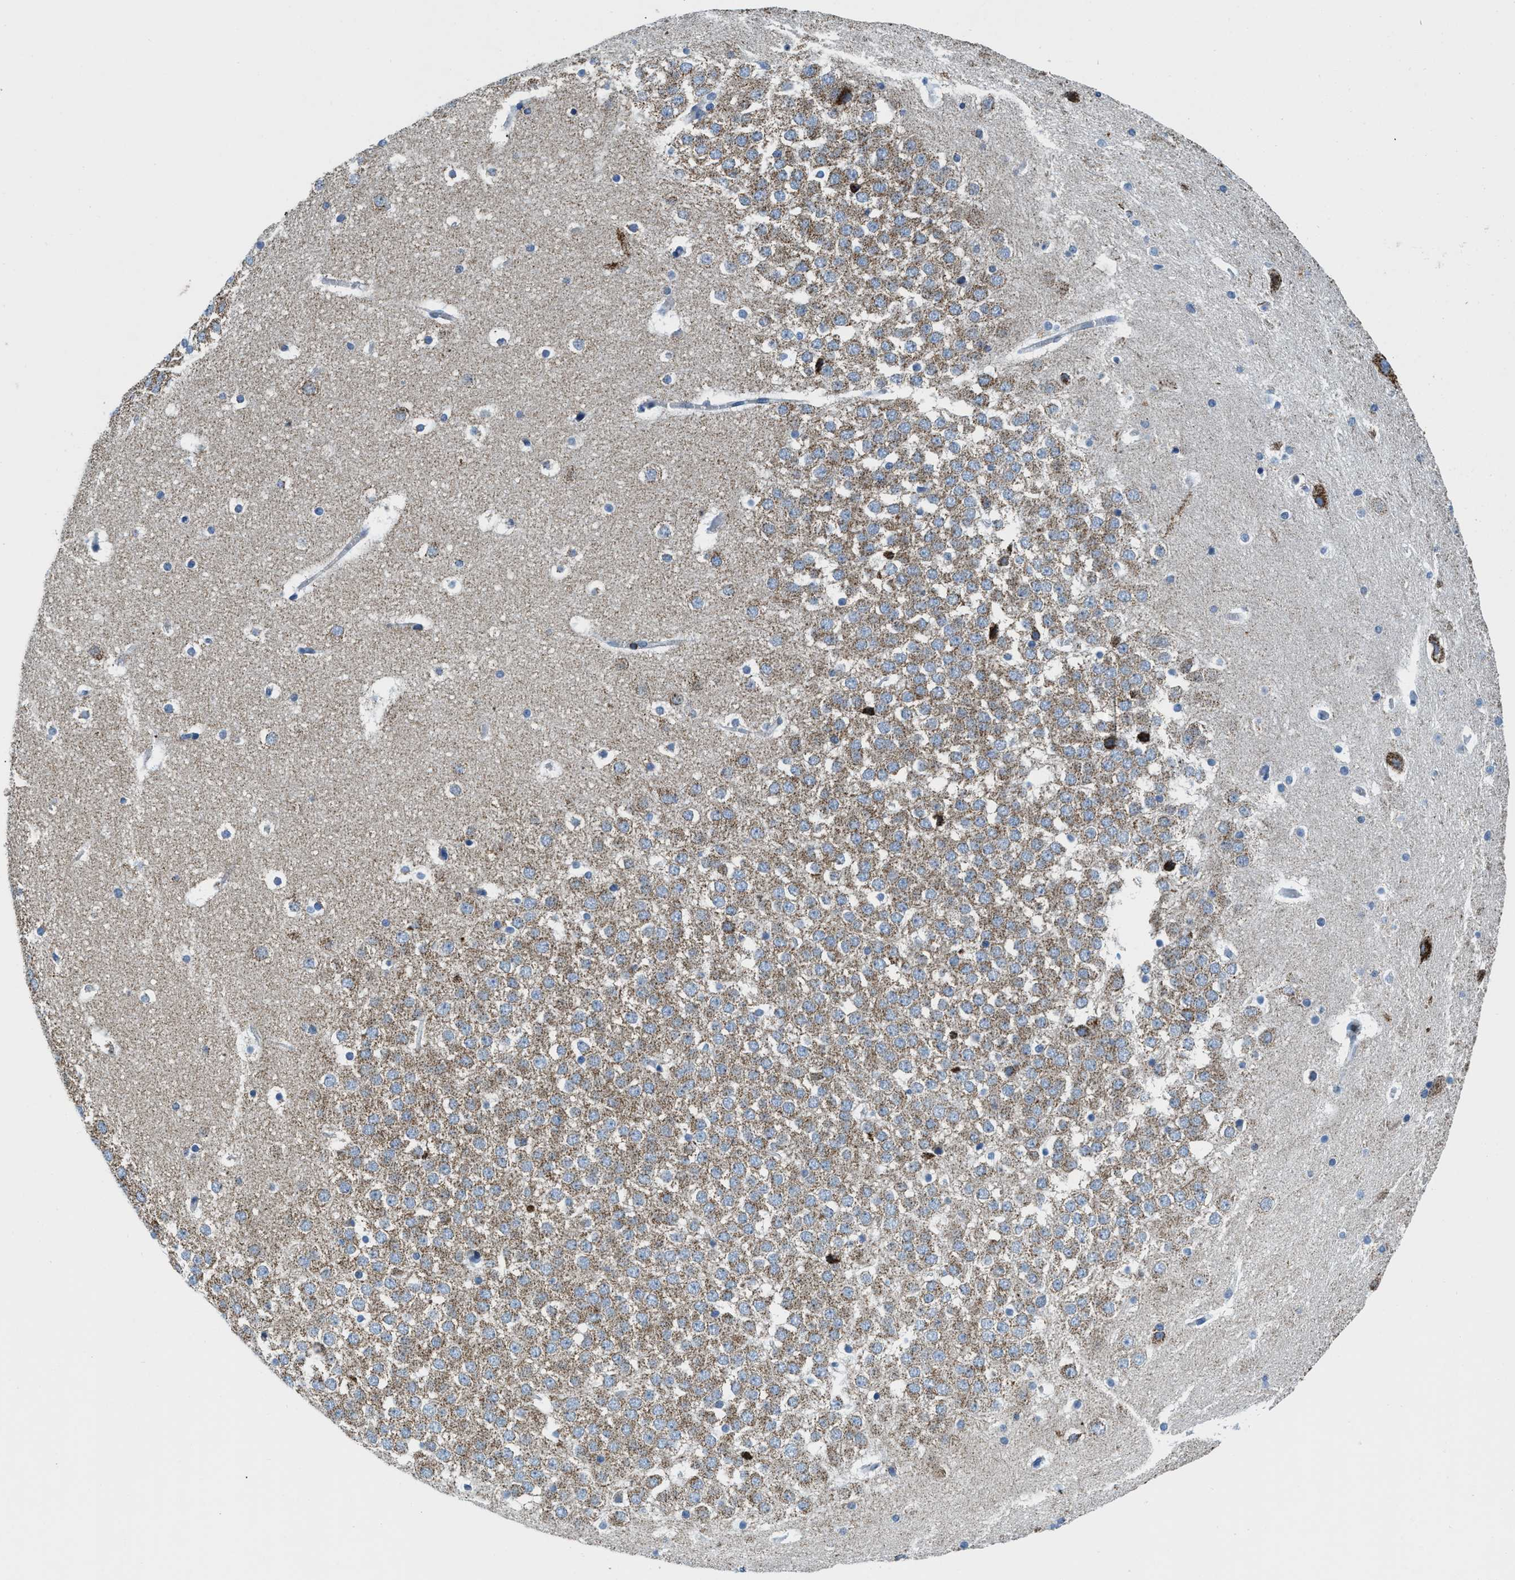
{"staining": {"intensity": "weak", "quantity": "<25%", "location": "cytoplasmic/membranous"}, "tissue": "hippocampus", "cell_type": "Glial cells", "image_type": "normal", "snomed": [{"axis": "morphology", "description": "Normal tissue, NOS"}, {"axis": "topography", "description": "Hippocampus"}], "caption": "A photomicrograph of hippocampus stained for a protein shows no brown staining in glial cells.", "gene": "SFXN1", "patient": {"sex": "male", "age": 45}}